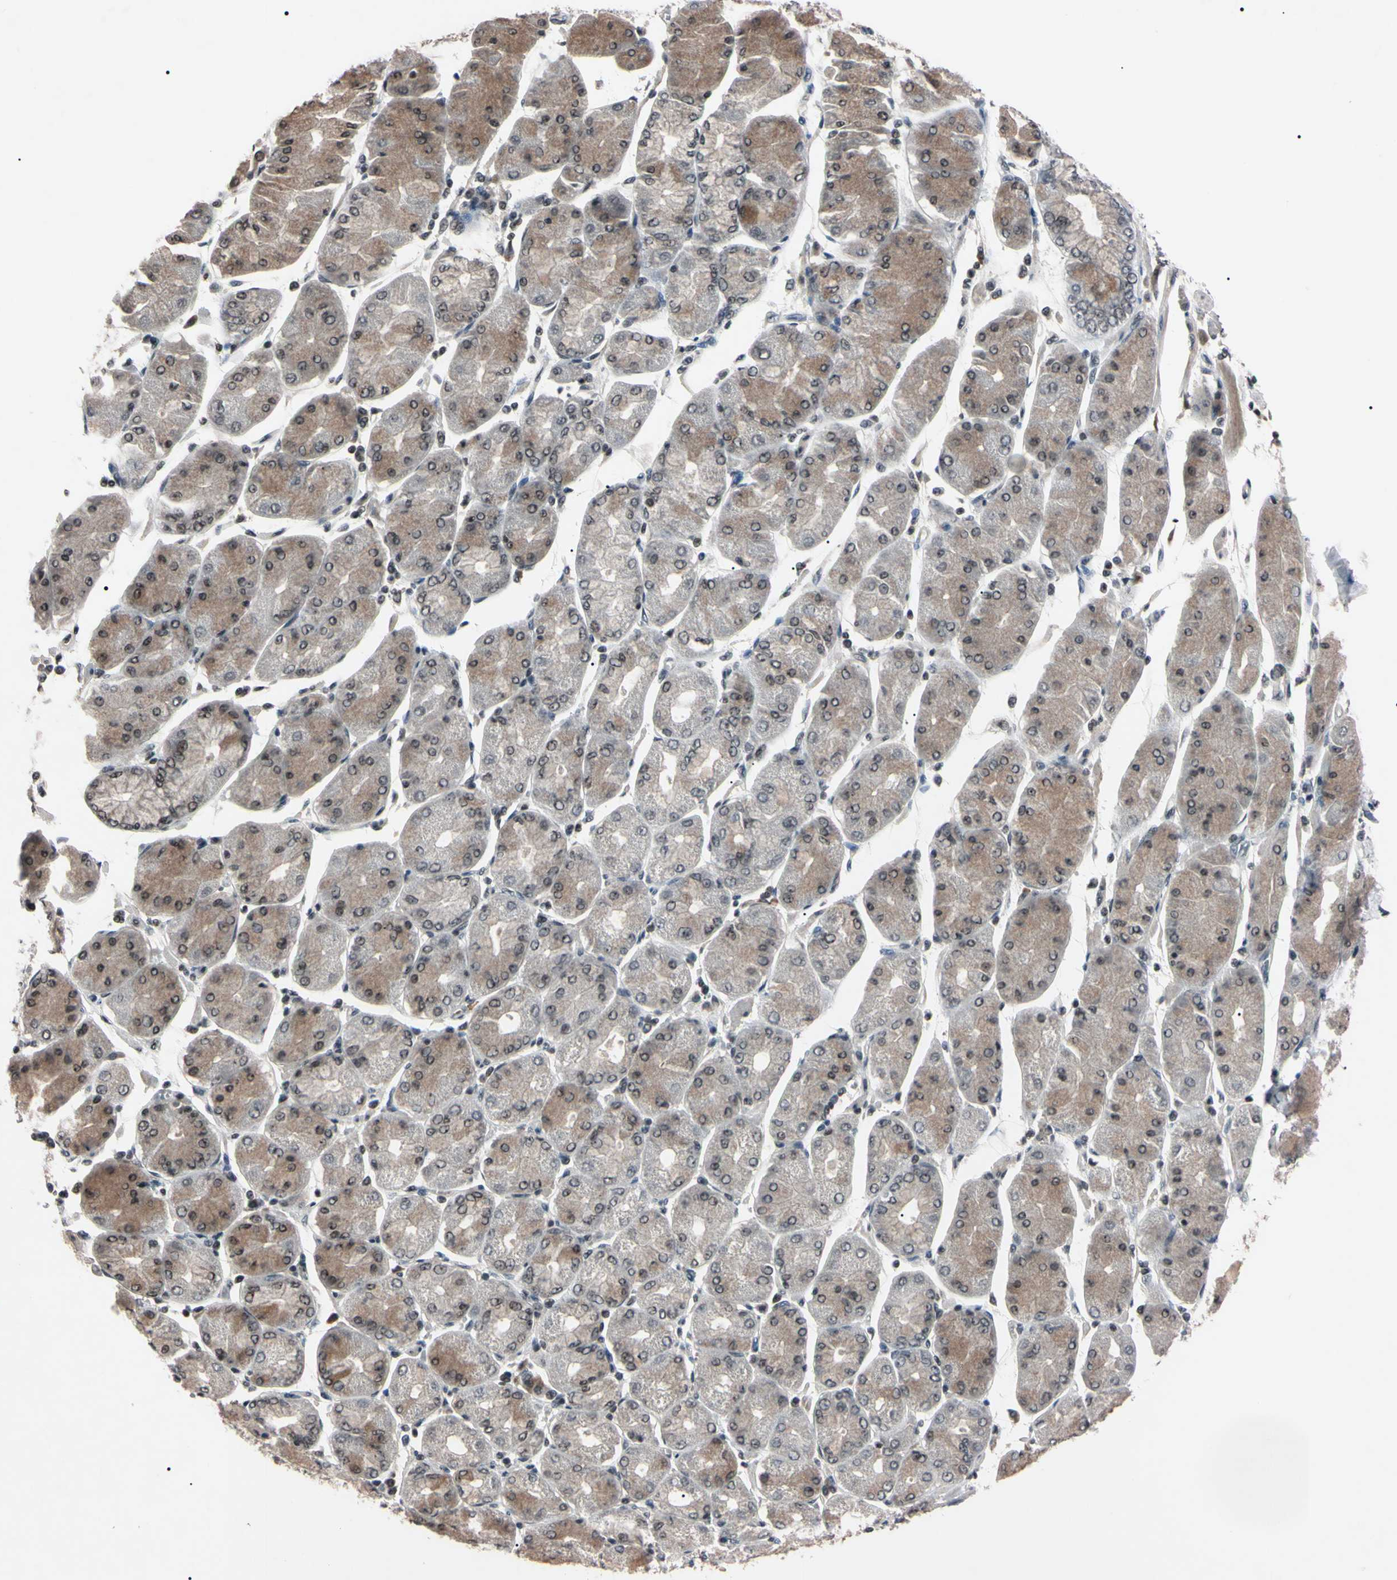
{"staining": {"intensity": "moderate", "quantity": "<25%", "location": "cytoplasmic/membranous"}, "tissue": "stomach cancer", "cell_type": "Tumor cells", "image_type": "cancer", "snomed": [{"axis": "morphology", "description": "Normal tissue, NOS"}, {"axis": "morphology", "description": "Adenocarcinoma, NOS"}, {"axis": "topography", "description": "Stomach, upper"}, {"axis": "topography", "description": "Stomach"}], "caption": "A brown stain shows moderate cytoplasmic/membranous expression of a protein in human adenocarcinoma (stomach) tumor cells.", "gene": "YY1", "patient": {"sex": "male", "age": 59}}